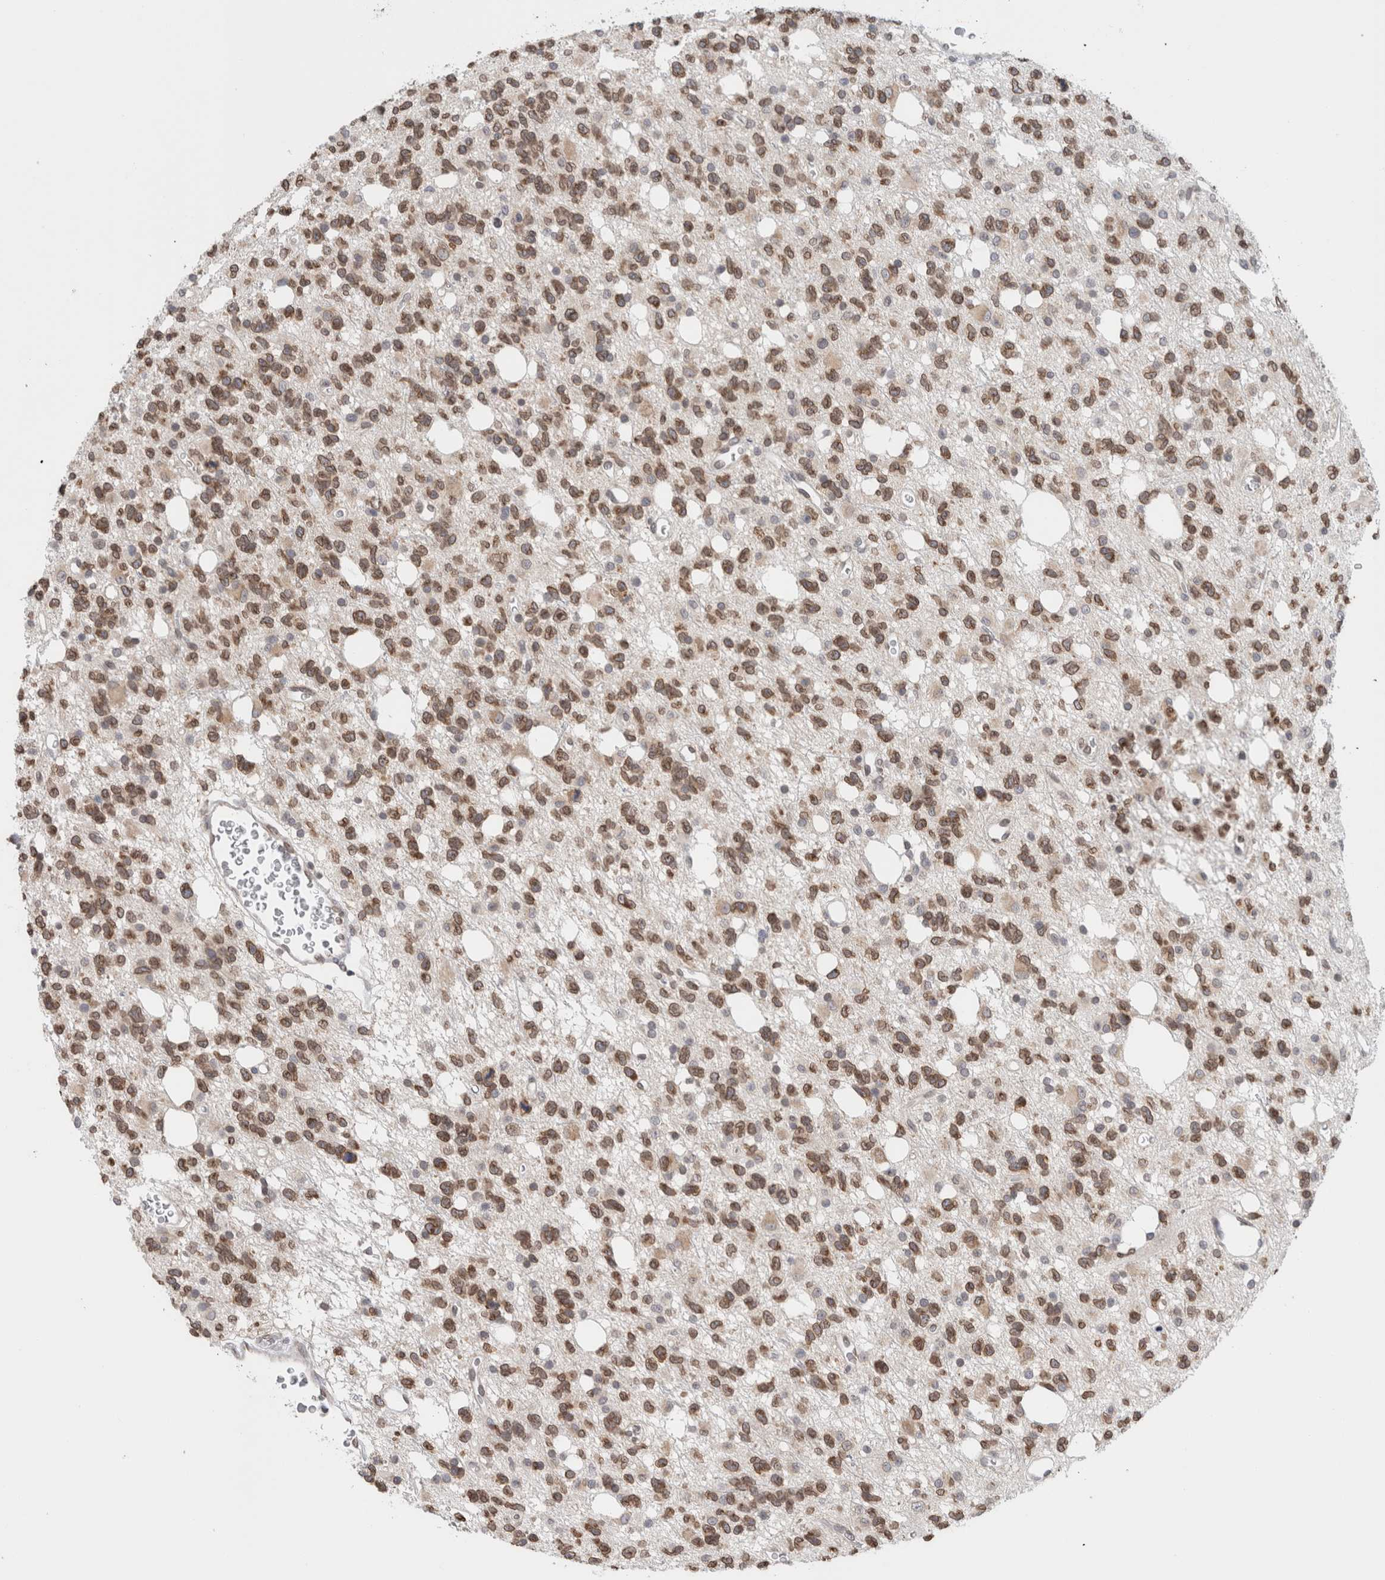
{"staining": {"intensity": "moderate", "quantity": ">75%", "location": "cytoplasmic/membranous,nuclear"}, "tissue": "glioma", "cell_type": "Tumor cells", "image_type": "cancer", "snomed": [{"axis": "morphology", "description": "Glioma, malignant, High grade"}, {"axis": "topography", "description": "Brain"}], "caption": "Glioma tissue reveals moderate cytoplasmic/membranous and nuclear expression in approximately >75% of tumor cells, visualized by immunohistochemistry.", "gene": "RBMX2", "patient": {"sex": "female", "age": 62}}